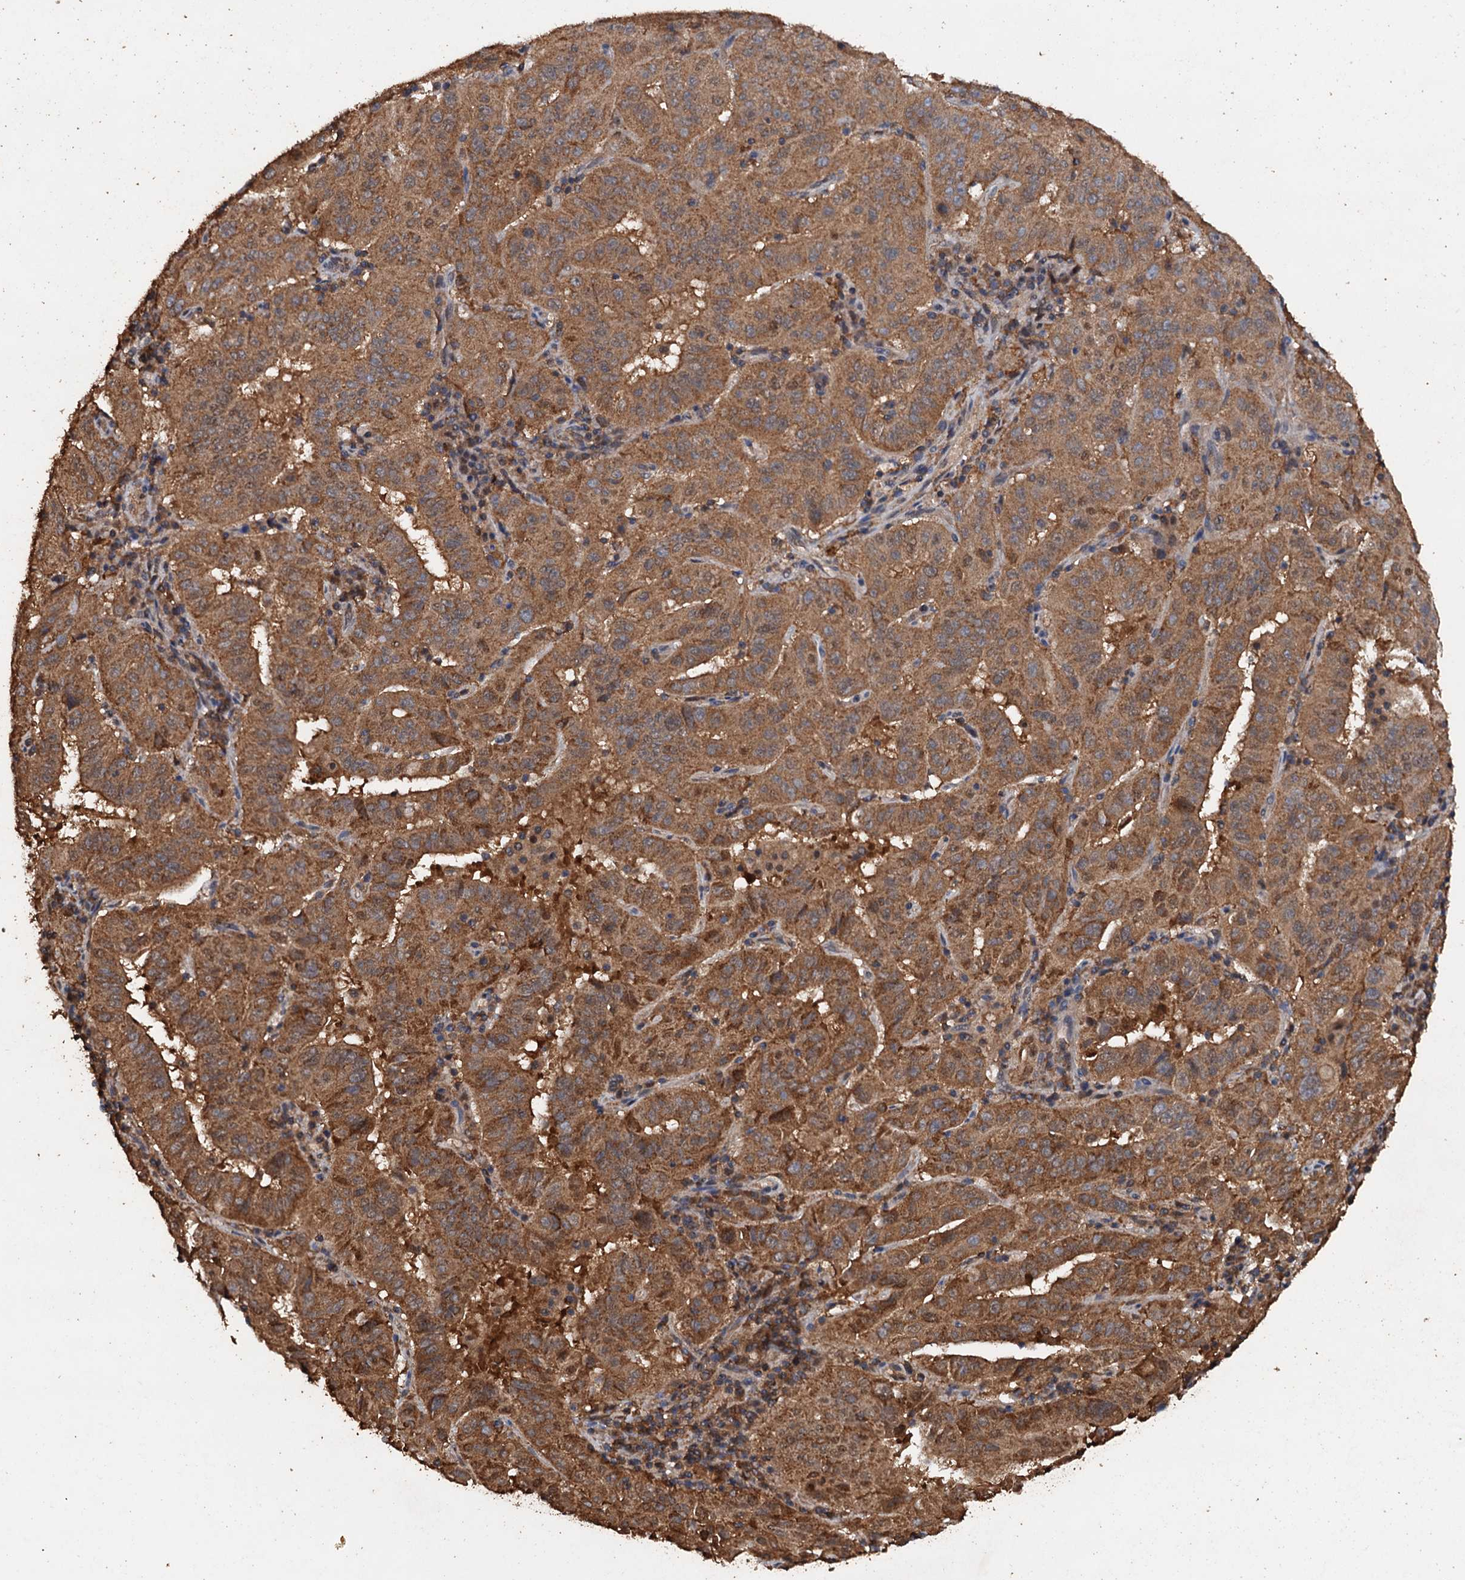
{"staining": {"intensity": "strong", "quantity": ">75%", "location": "cytoplasmic/membranous"}, "tissue": "pancreatic cancer", "cell_type": "Tumor cells", "image_type": "cancer", "snomed": [{"axis": "morphology", "description": "Adenocarcinoma, NOS"}, {"axis": "topography", "description": "Pancreas"}], "caption": "There is high levels of strong cytoplasmic/membranous expression in tumor cells of pancreatic cancer, as demonstrated by immunohistochemical staining (brown color).", "gene": "PSMD9", "patient": {"sex": "male", "age": 63}}